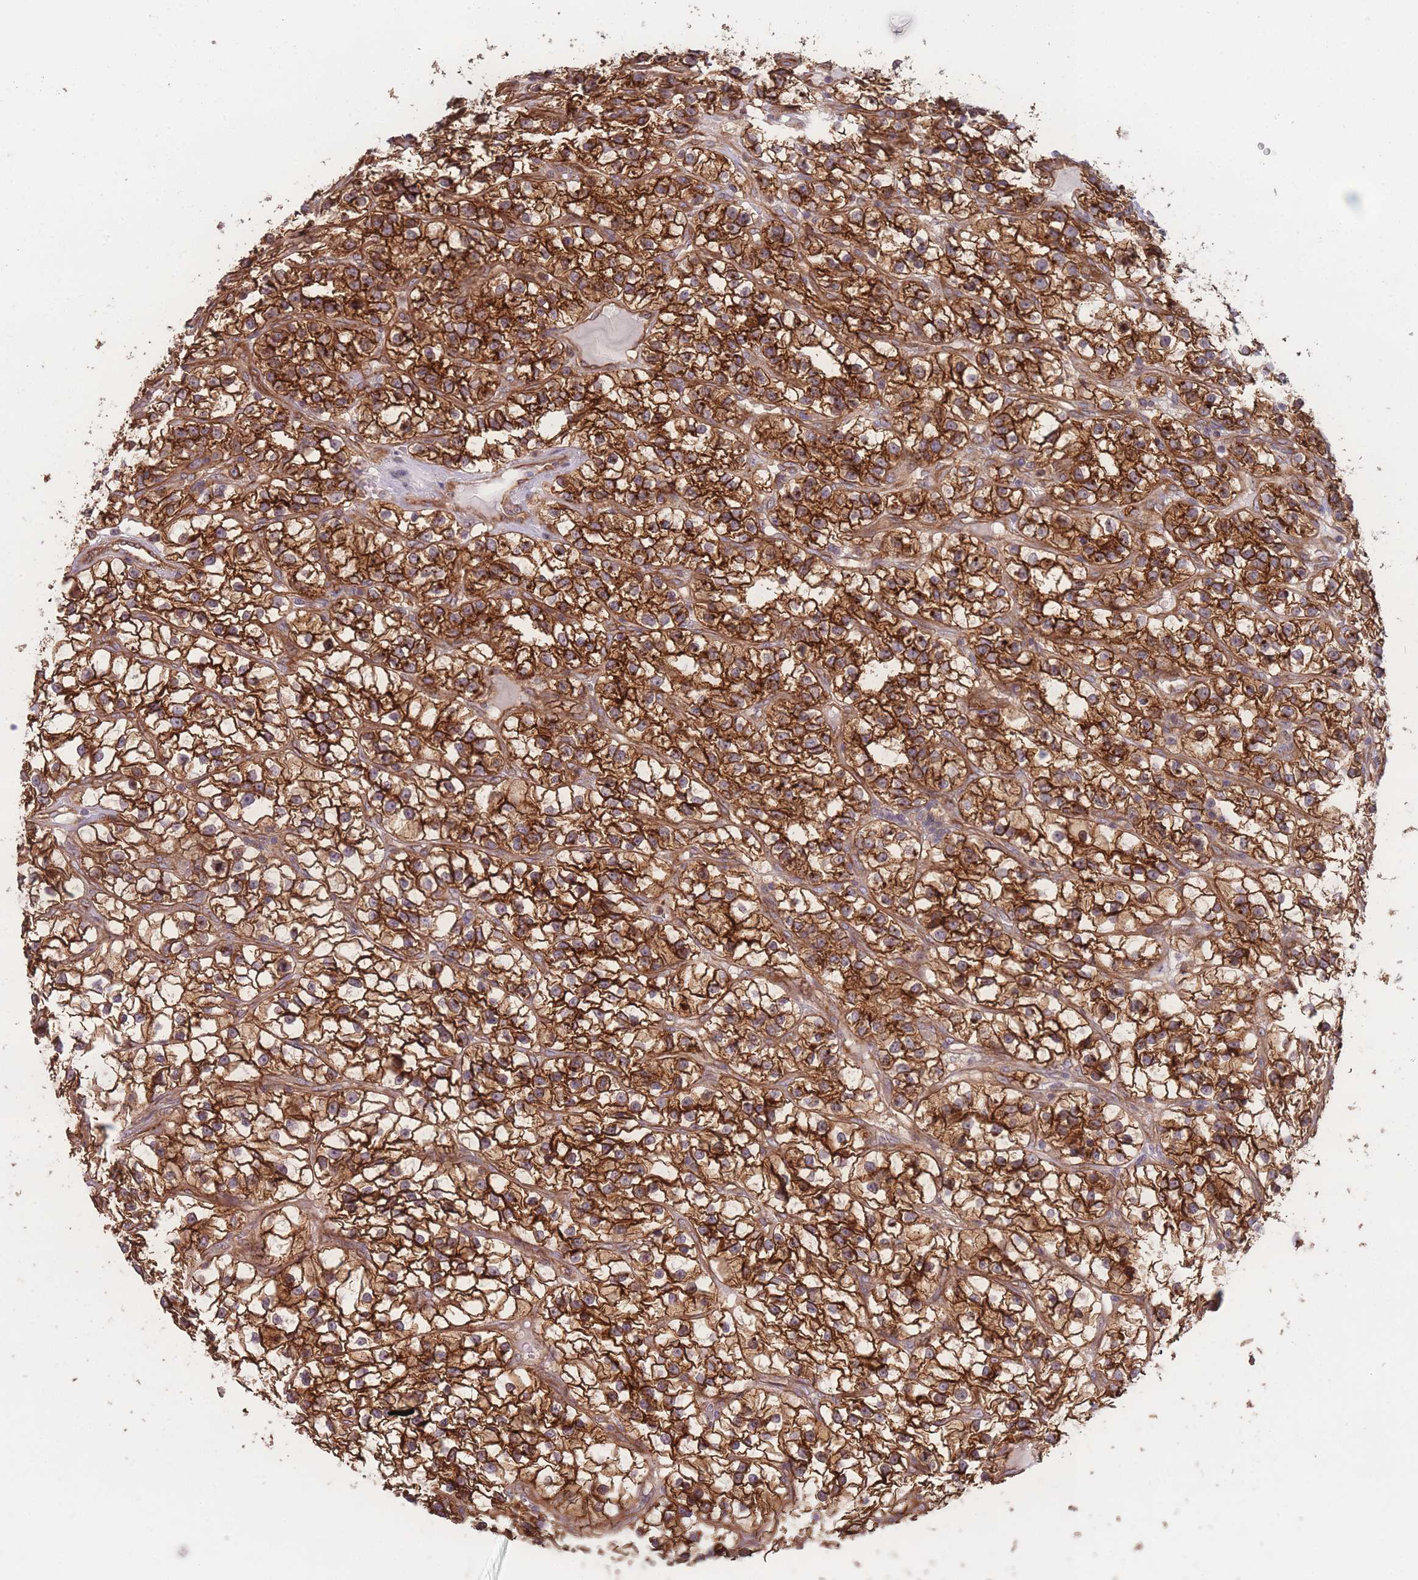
{"staining": {"intensity": "strong", "quantity": ">75%", "location": "cytoplasmic/membranous"}, "tissue": "renal cancer", "cell_type": "Tumor cells", "image_type": "cancer", "snomed": [{"axis": "morphology", "description": "Adenocarcinoma, NOS"}, {"axis": "topography", "description": "Kidney"}], "caption": "Human adenocarcinoma (renal) stained for a protein (brown) shows strong cytoplasmic/membranous positive staining in about >75% of tumor cells.", "gene": "STEAP3", "patient": {"sex": "female", "age": 57}}